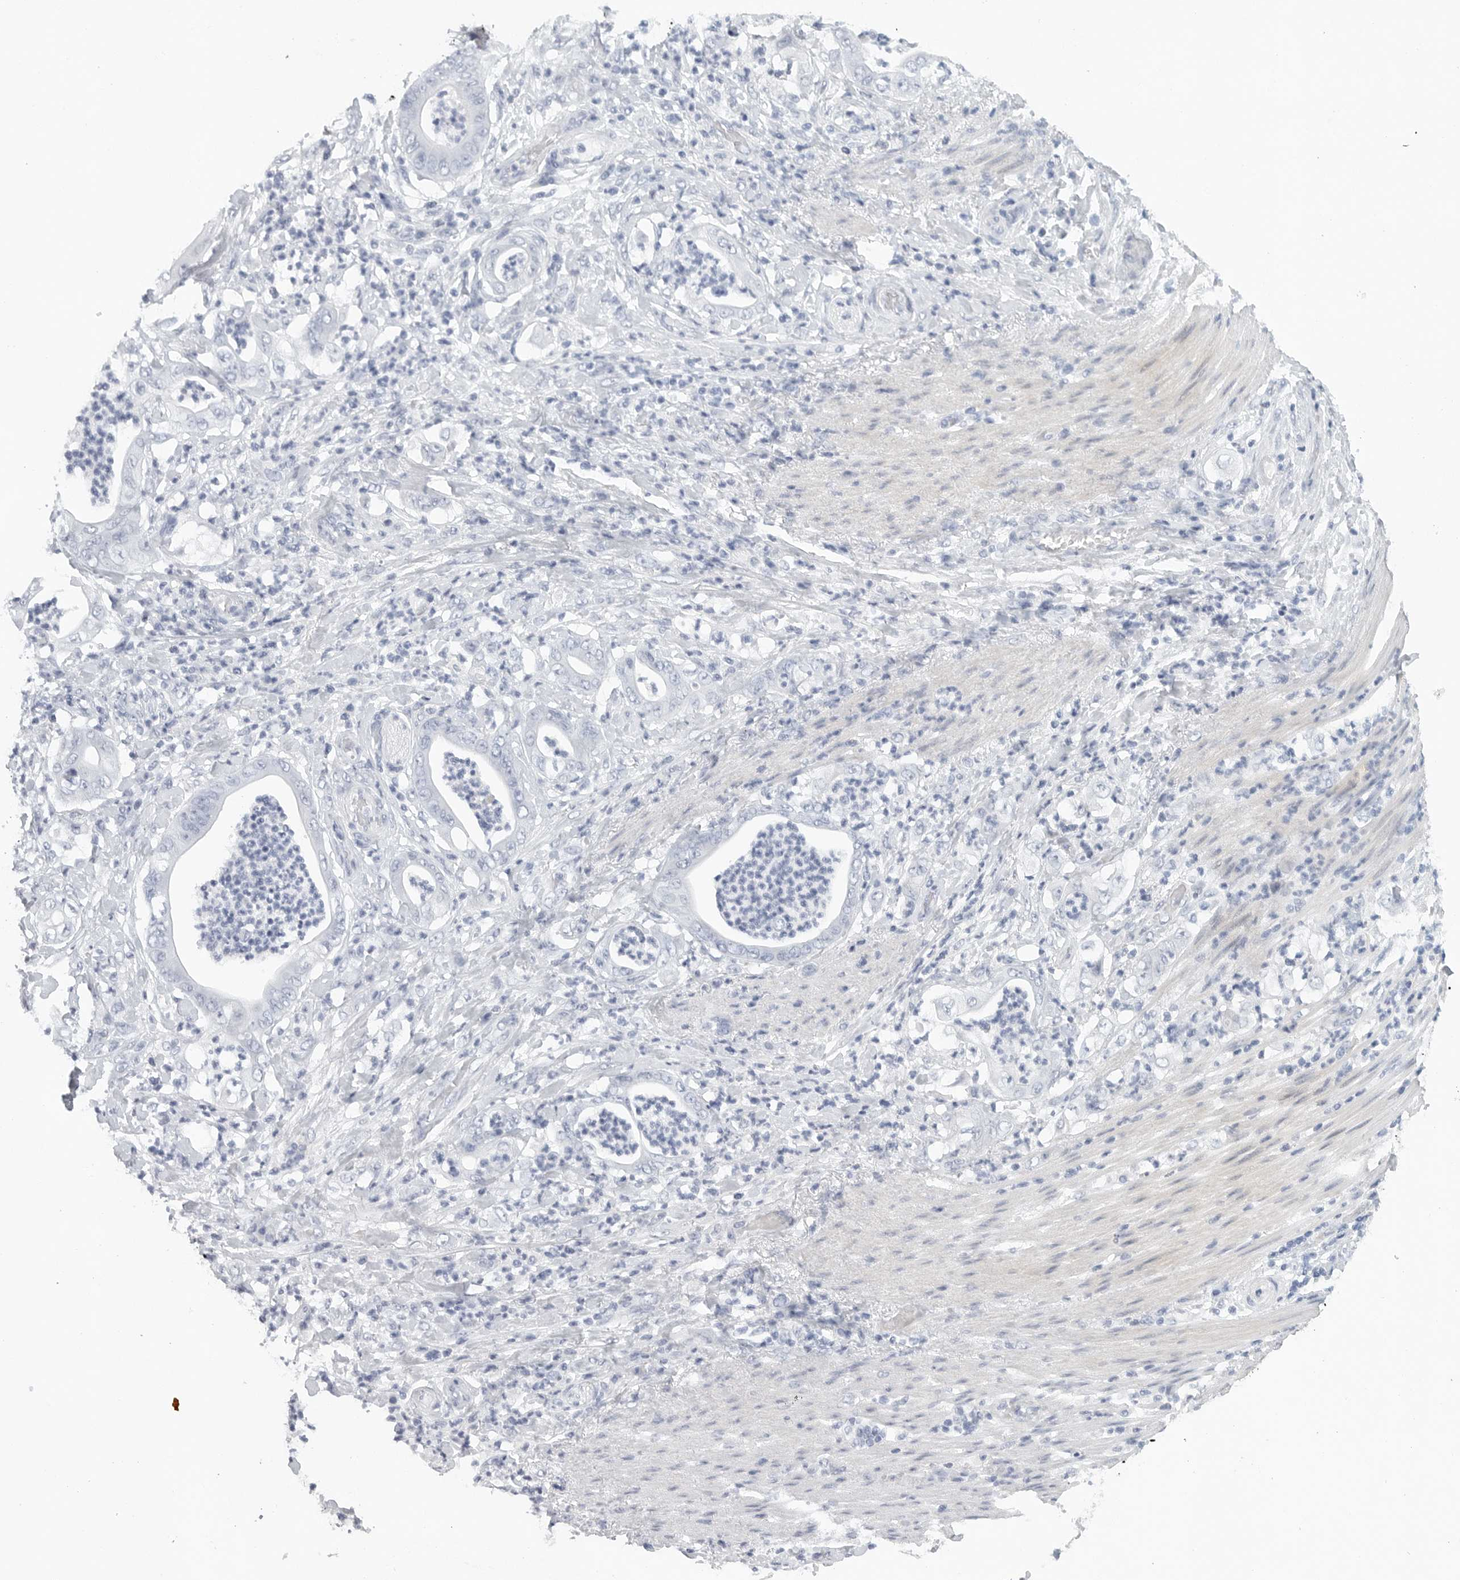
{"staining": {"intensity": "negative", "quantity": "none", "location": "none"}, "tissue": "stomach cancer", "cell_type": "Tumor cells", "image_type": "cancer", "snomed": [{"axis": "morphology", "description": "Adenocarcinoma, NOS"}, {"axis": "topography", "description": "Stomach"}], "caption": "The photomicrograph demonstrates no significant positivity in tumor cells of stomach cancer (adenocarcinoma).", "gene": "TNR", "patient": {"sex": "female", "age": 73}}